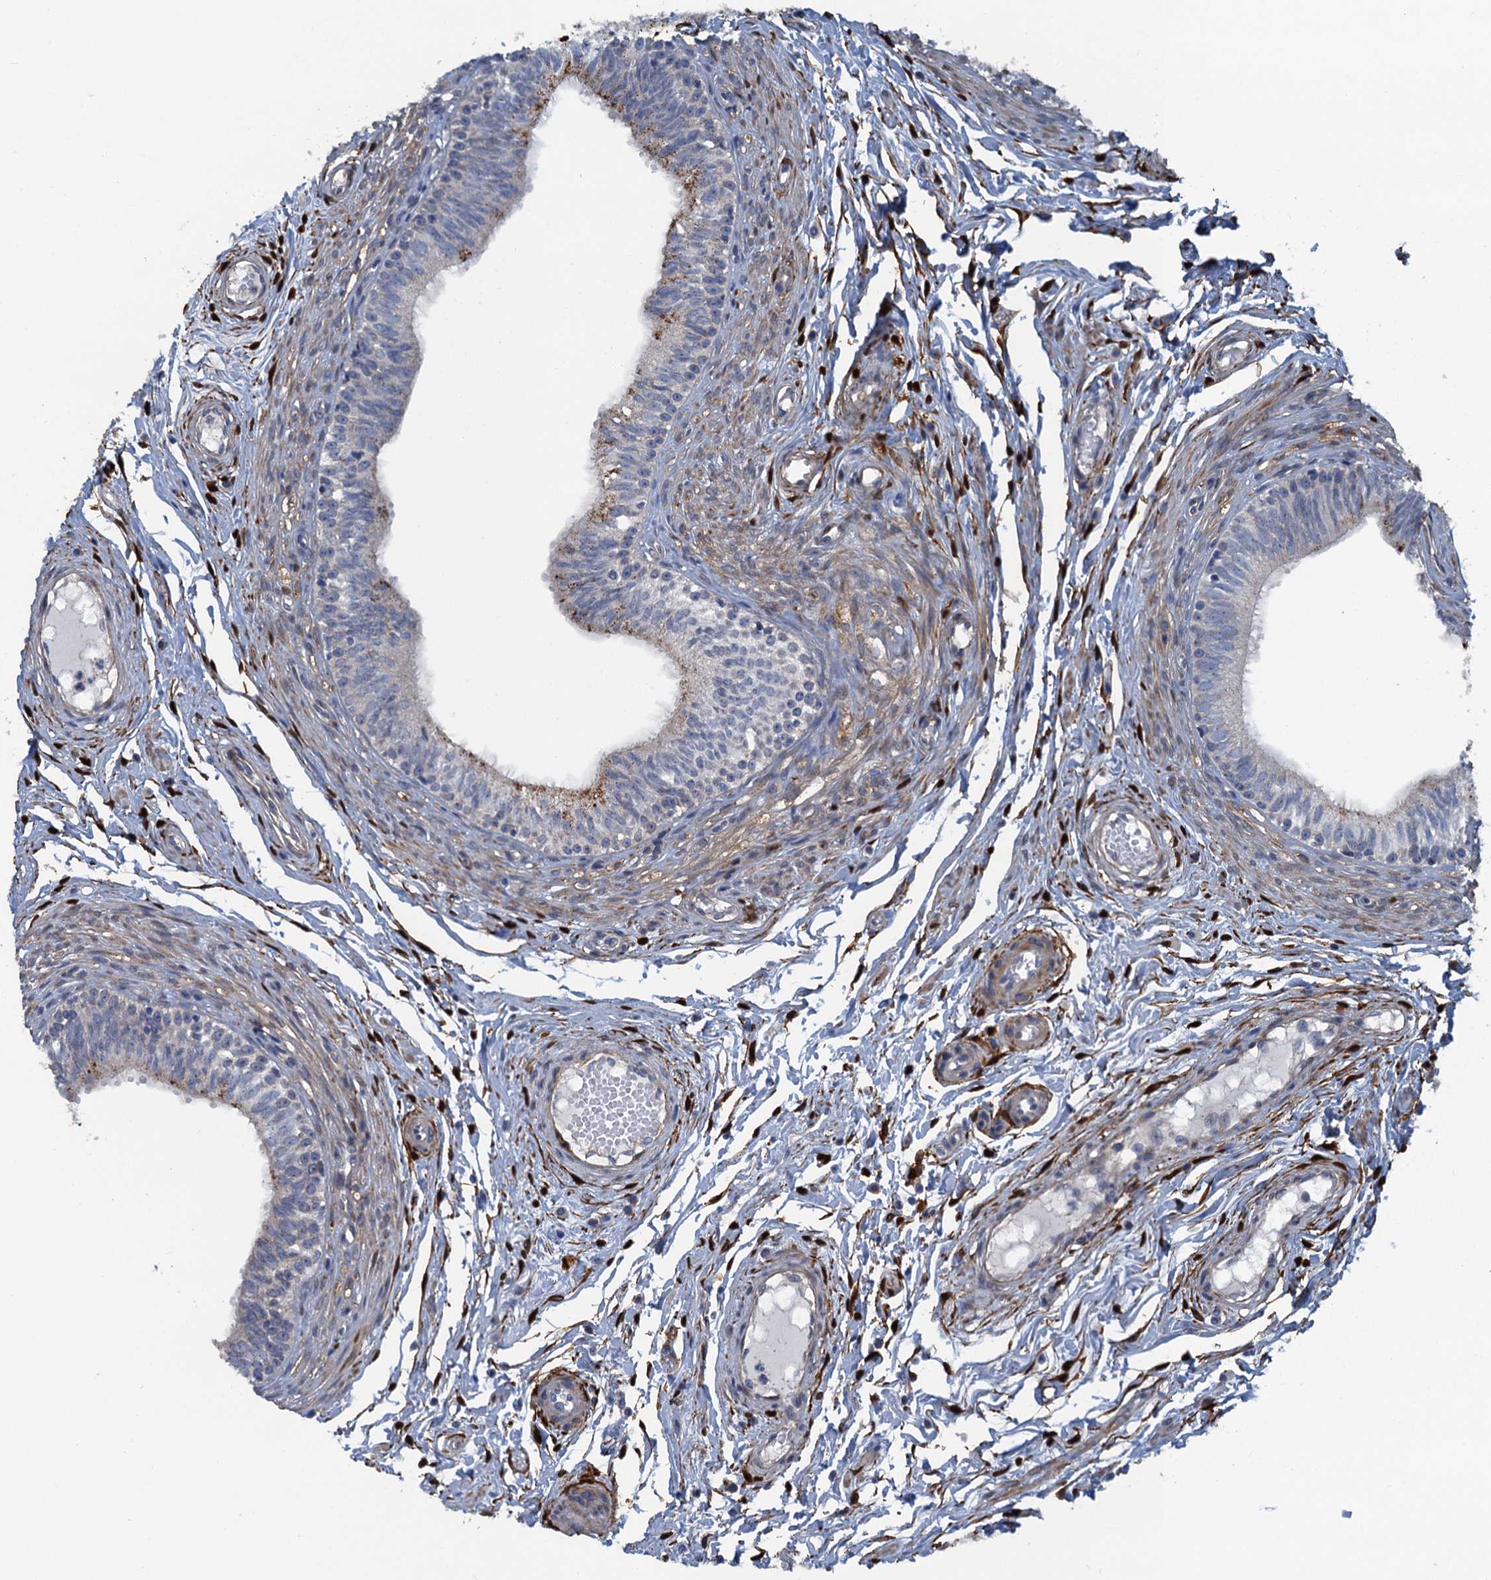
{"staining": {"intensity": "negative", "quantity": "none", "location": "none"}, "tissue": "epididymis", "cell_type": "Glandular cells", "image_type": "normal", "snomed": [{"axis": "morphology", "description": "Normal tissue, NOS"}, {"axis": "topography", "description": "Epididymis, spermatic cord, NOS"}], "caption": "Glandular cells show no significant staining in normal epididymis.", "gene": "POGLUT3", "patient": {"sex": "male", "age": 22}}